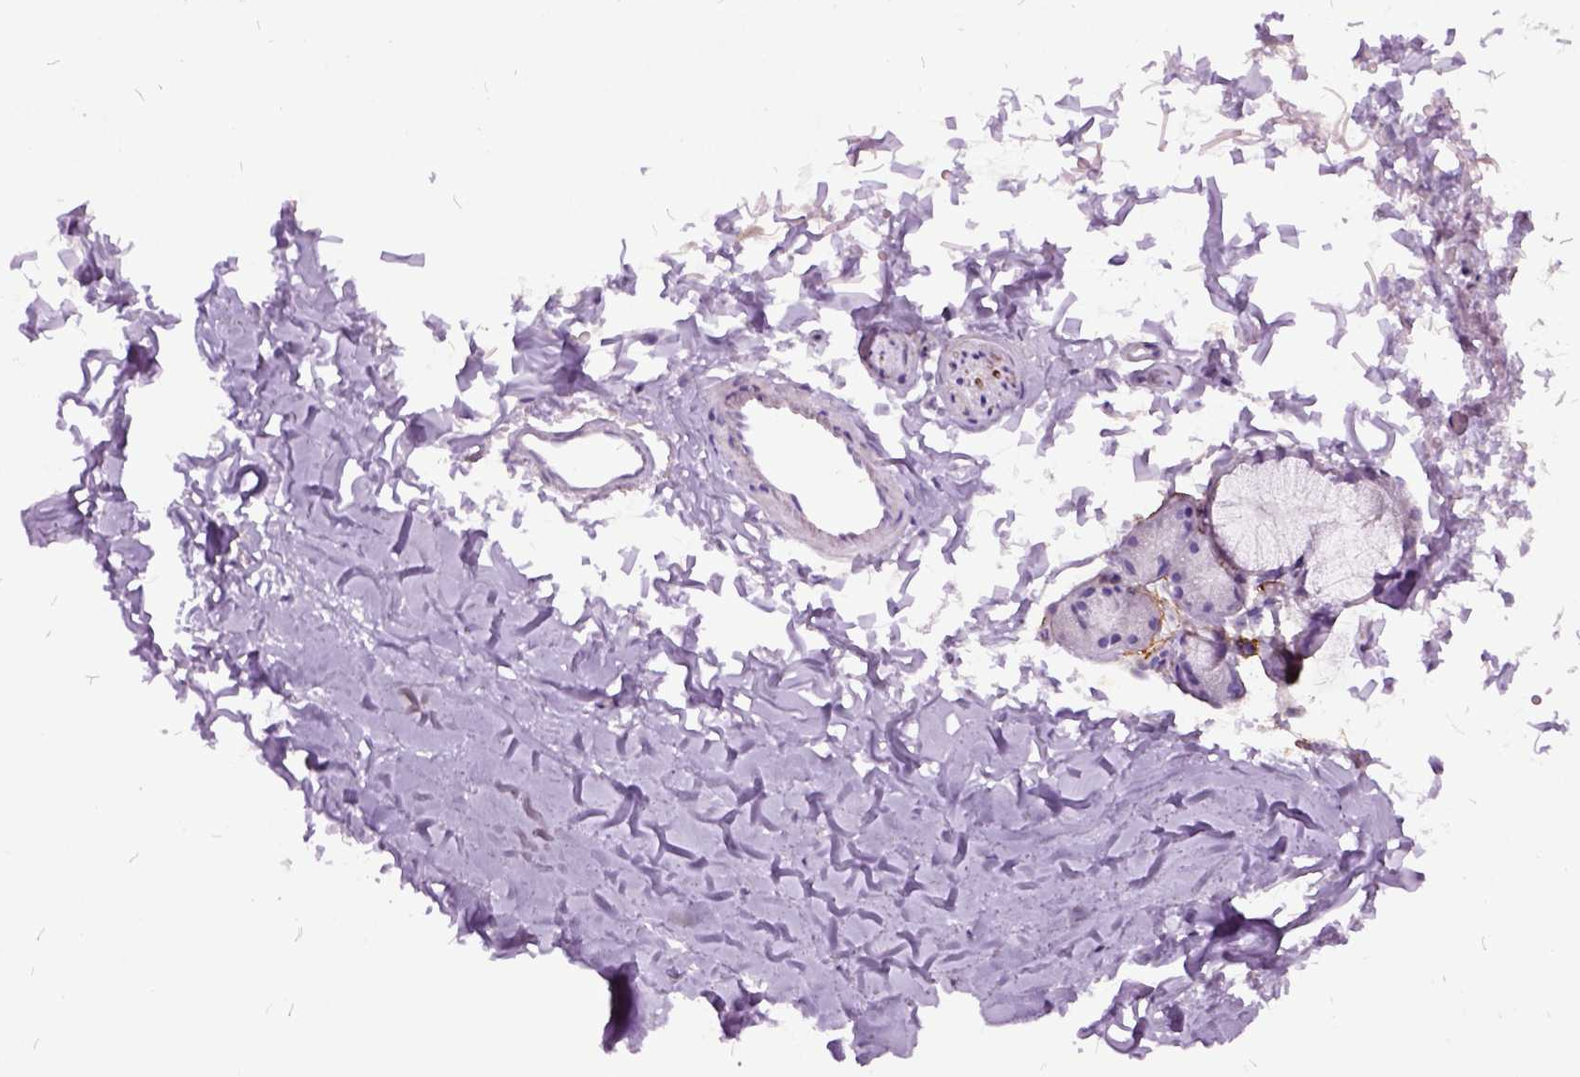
{"staining": {"intensity": "negative", "quantity": "none", "location": "none"}, "tissue": "soft tissue", "cell_type": "Fibroblasts", "image_type": "normal", "snomed": [{"axis": "morphology", "description": "Normal tissue, NOS"}, {"axis": "topography", "description": "Cartilage tissue"}, {"axis": "topography", "description": "Bronchus"}], "caption": "Immunohistochemistry micrograph of unremarkable soft tissue: soft tissue stained with DAB demonstrates no significant protein positivity in fibroblasts.", "gene": "MME", "patient": {"sex": "female", "age": 79}}